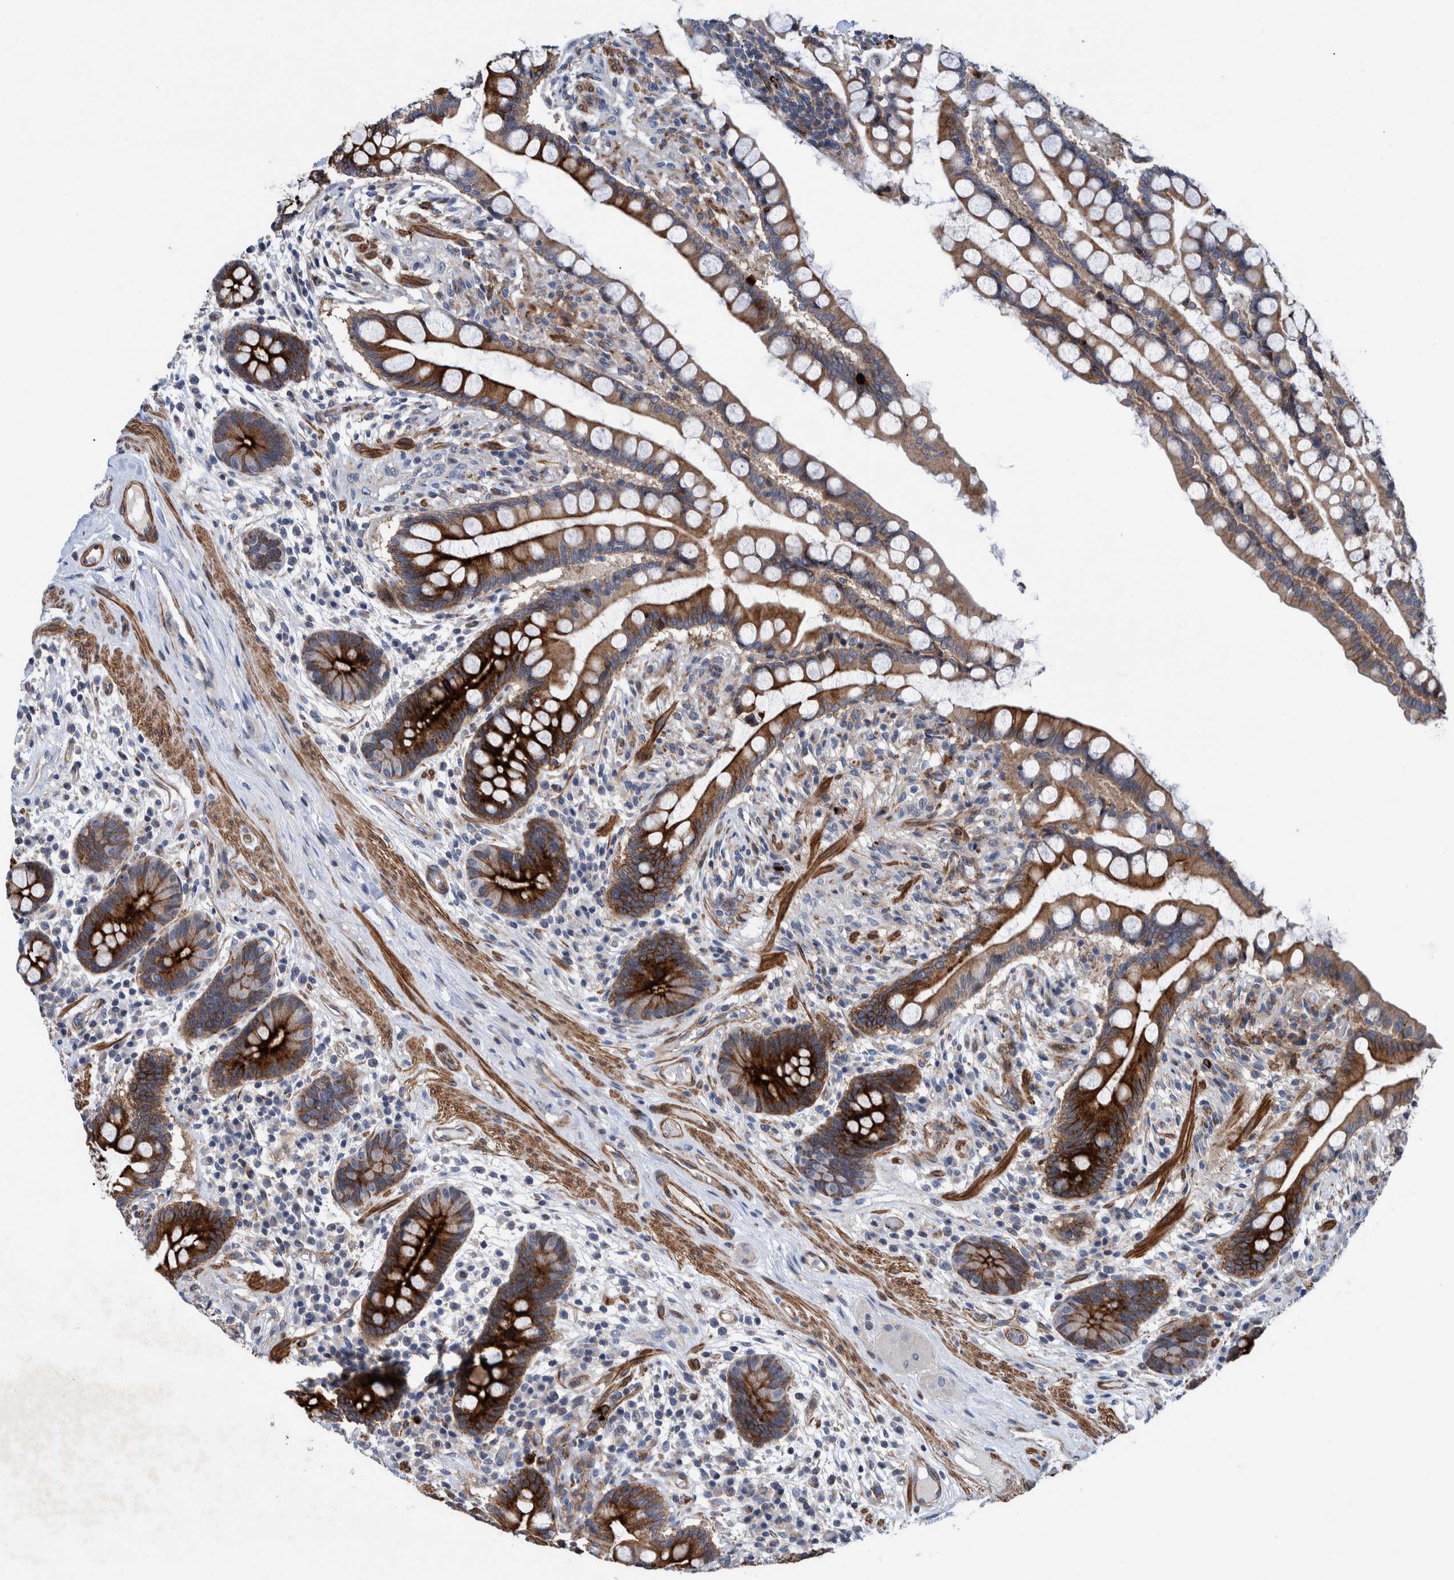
{"staining": {"intensity": "moderate", "quantity": ">75%", "location": "cytoplasmic/membranous"}, "tissue": "colon", "cell_type": "Endothelial cells", "image_type": "normal", "snomed": [{"axis": "morphology", "description": "Normal tissue, NOS"}, {"axis": "topography", "description": "Colon"}], "caption": "Endothelial cells demonstrate medium levels of moderate cytoplasmic/membranous positivity in approximately >75% of cells in unremarkable human colon. The protein of interest is stained brown, and the nuclei are stained in blue (DAB (3,3'-diaminobenzidine) IHC with brightfield microscopy, high magnification).", "gene": "MKS1", "patient": {"sex": "male", "age": 73}}